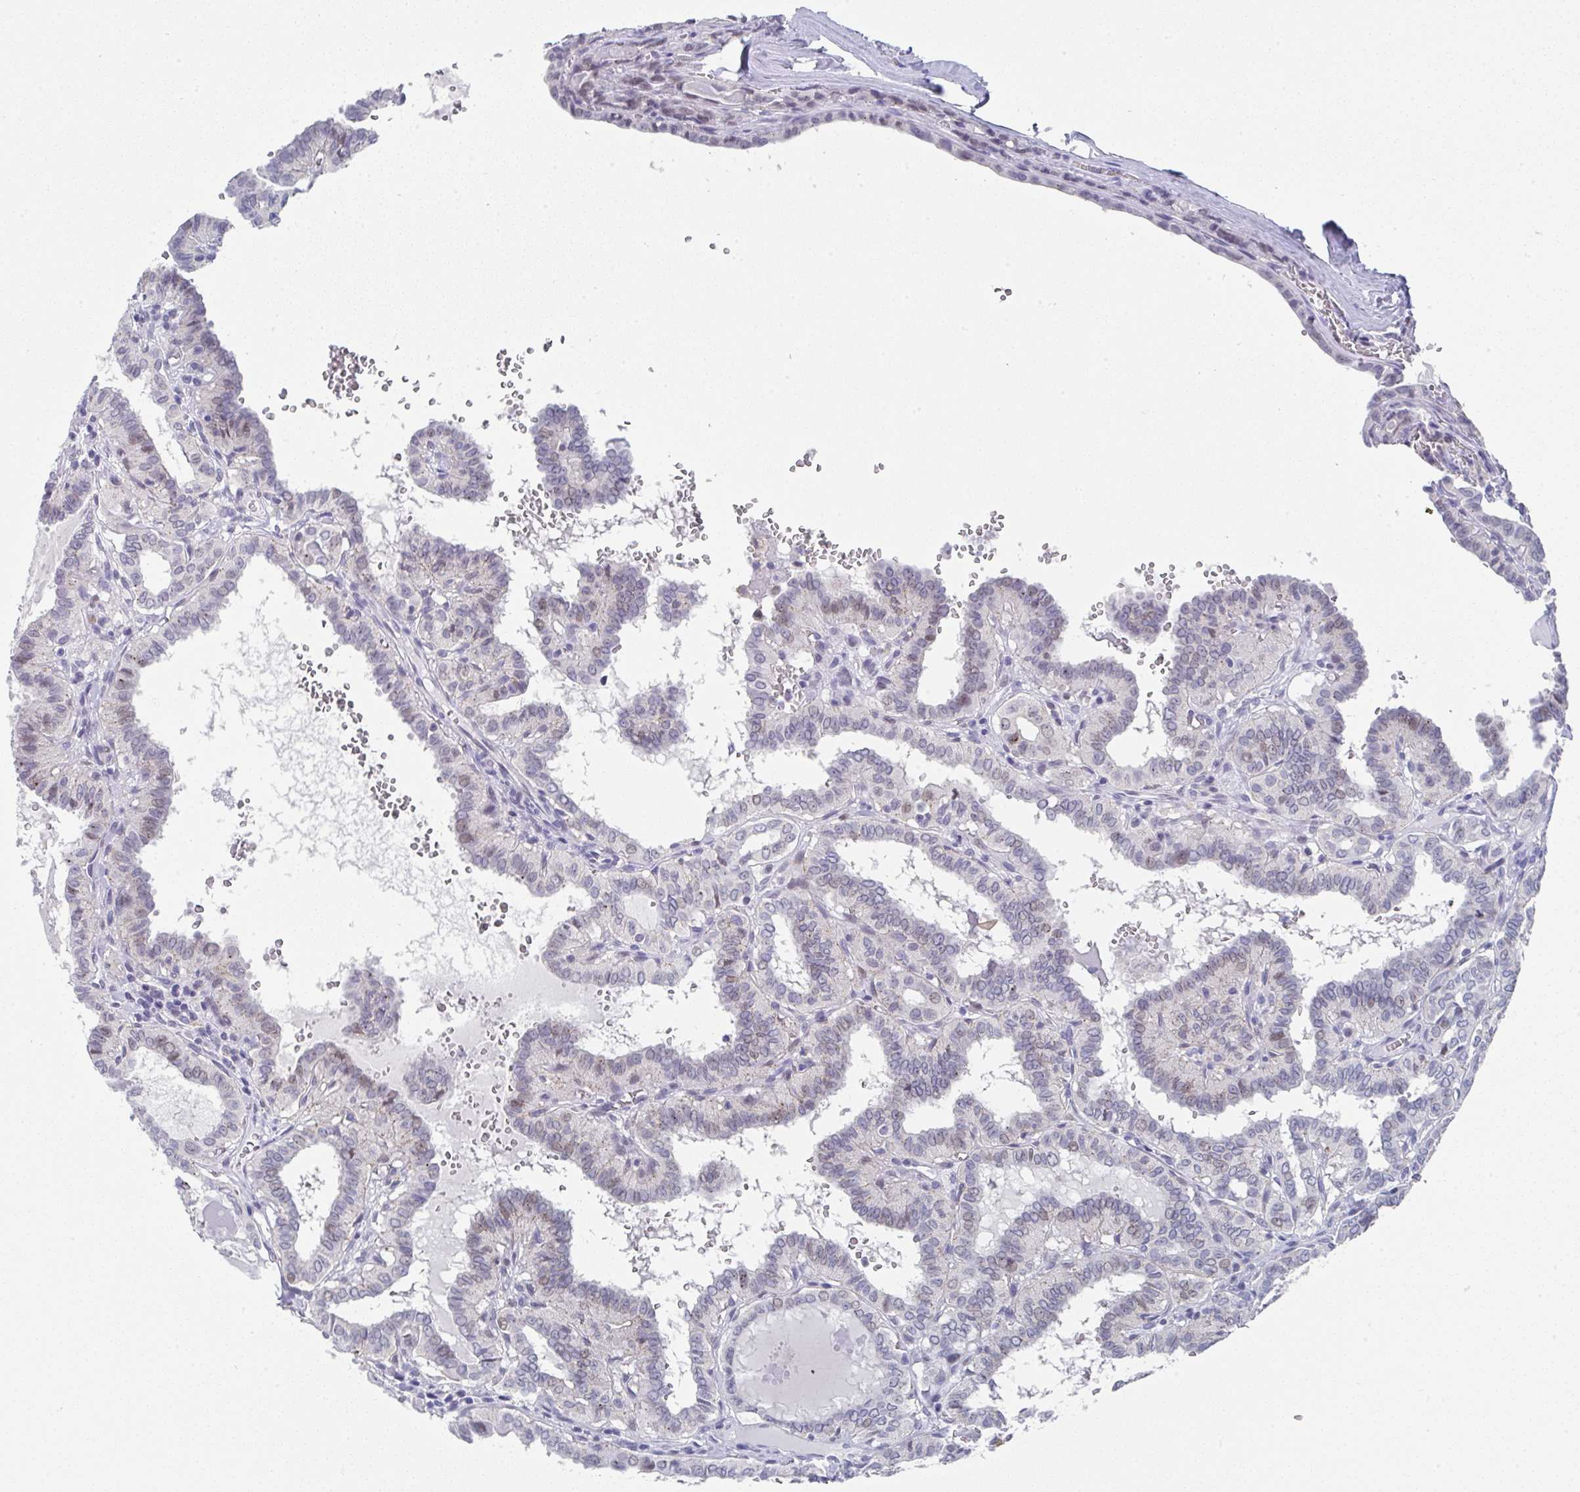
{"staining": {"intensity": "weak", "quantity": "25%-75%", "location": "nuclear"}, "tissue": "thyroid cancer", "cell_type": "Tumor cells", "image_type": "cancer", "snomed": [{"axis": "morphology", "description": "Papillary adenocarcinoma, NOS"}, {"axis": "topography", "description": "Thyroid gland"}], "caption": "Papillary adenocarcinoma (thyroid) was stained to show a protein in brown. There is low levels of weak nuclear positivity in about 25%-75% of tumor cells.", "gene": "TNFRSF8", "patient": {"sex": "female", "age": 21}}